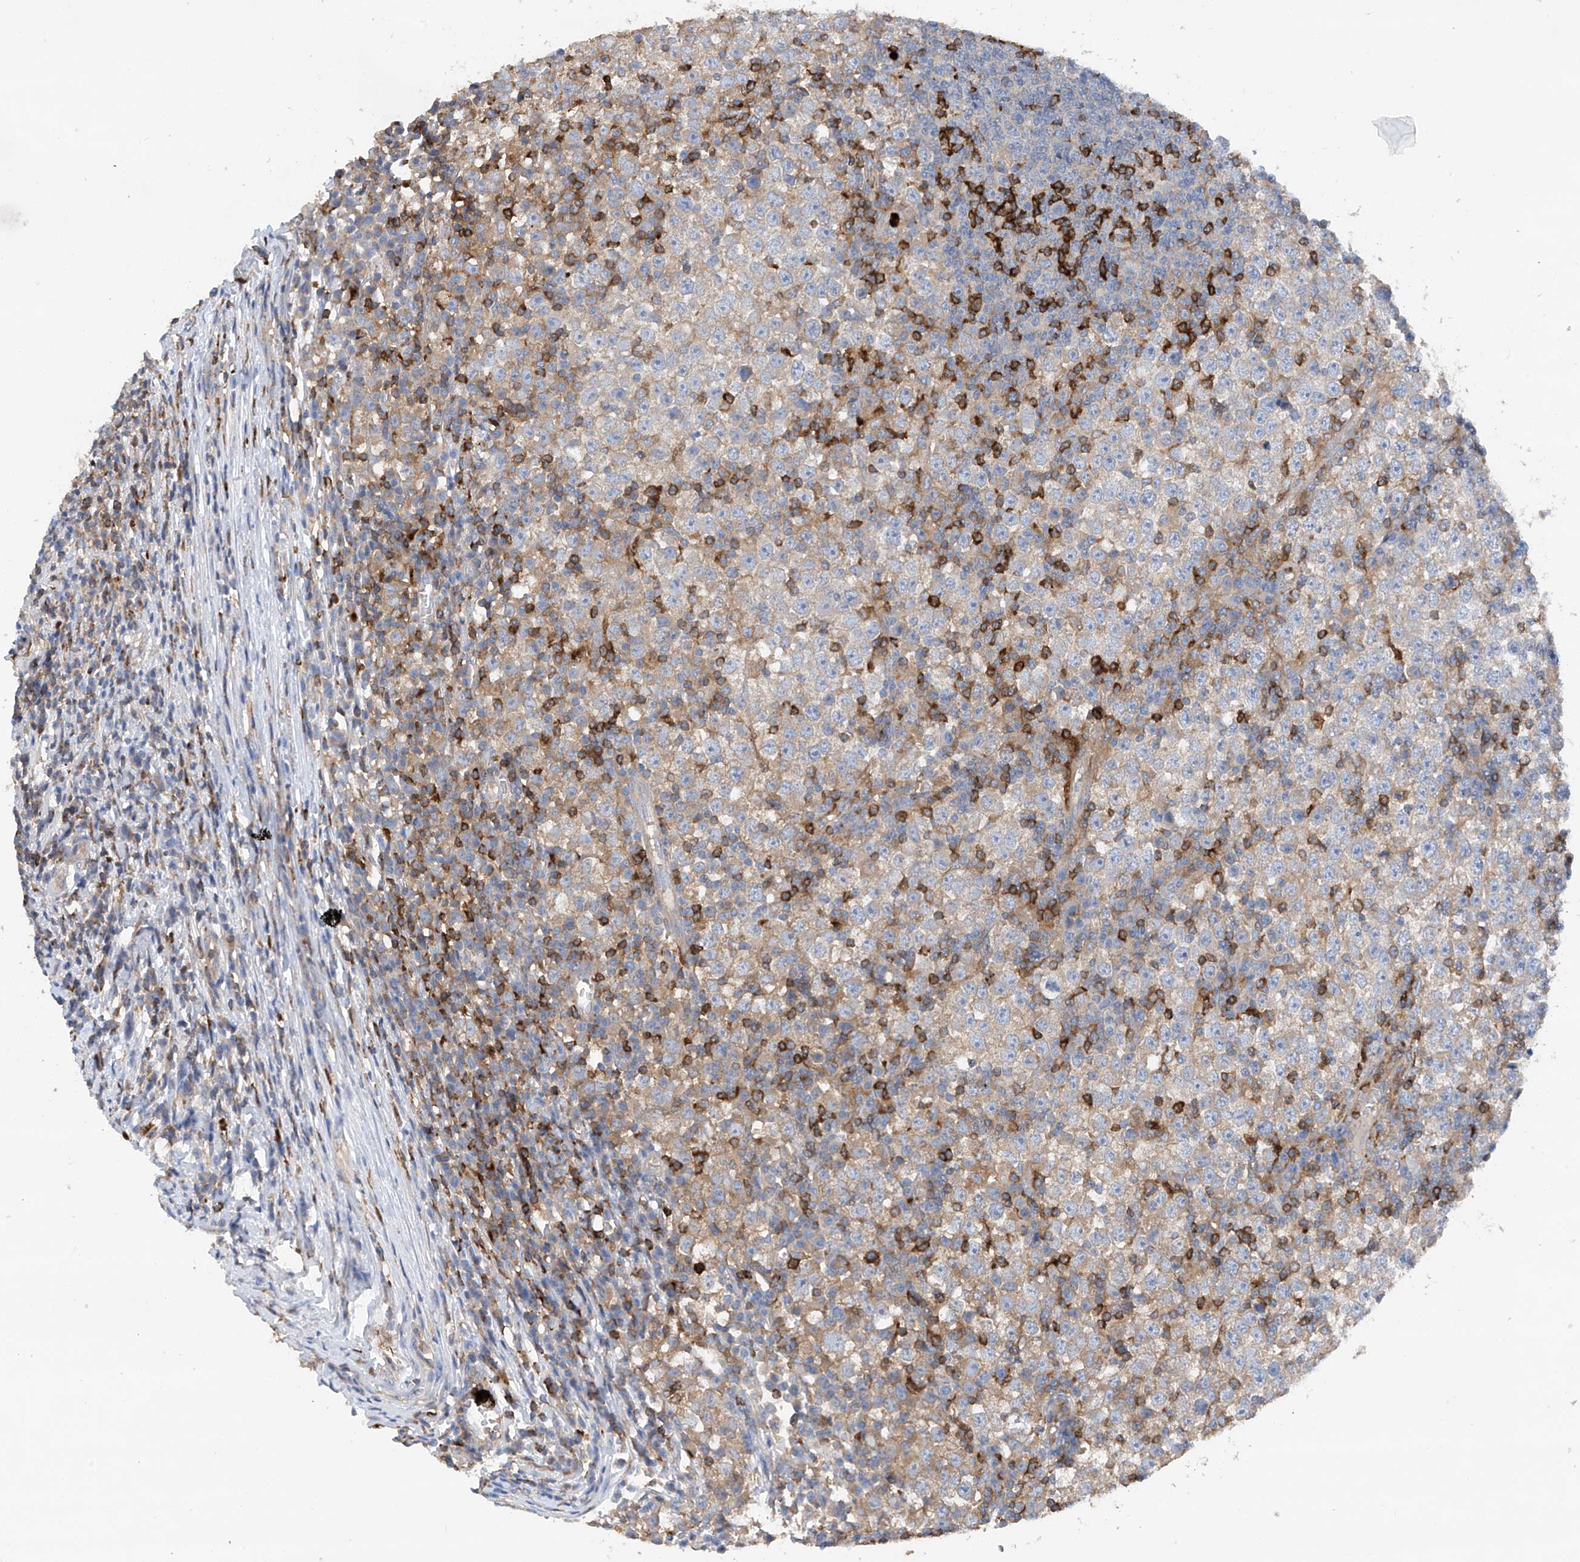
{"staining": {"intensity": "weak", "quantity": "<25%", "location": "cytoplasmic/membranous"}, "tissue": "testis cancer", "cell_type": "Tumor cells", "image_type": "cancer", "snomed": [{"axis": "morphology", "description": "Seminoma, NOS"}, {"axis": "topography", "description": "Testis"}], "caption": "The histopathology image exhibits no staining of tumor cells in testis cancer (seminoma).", "gene": "PHACTR2", "patient": {"sex": "male", "age": 65}}